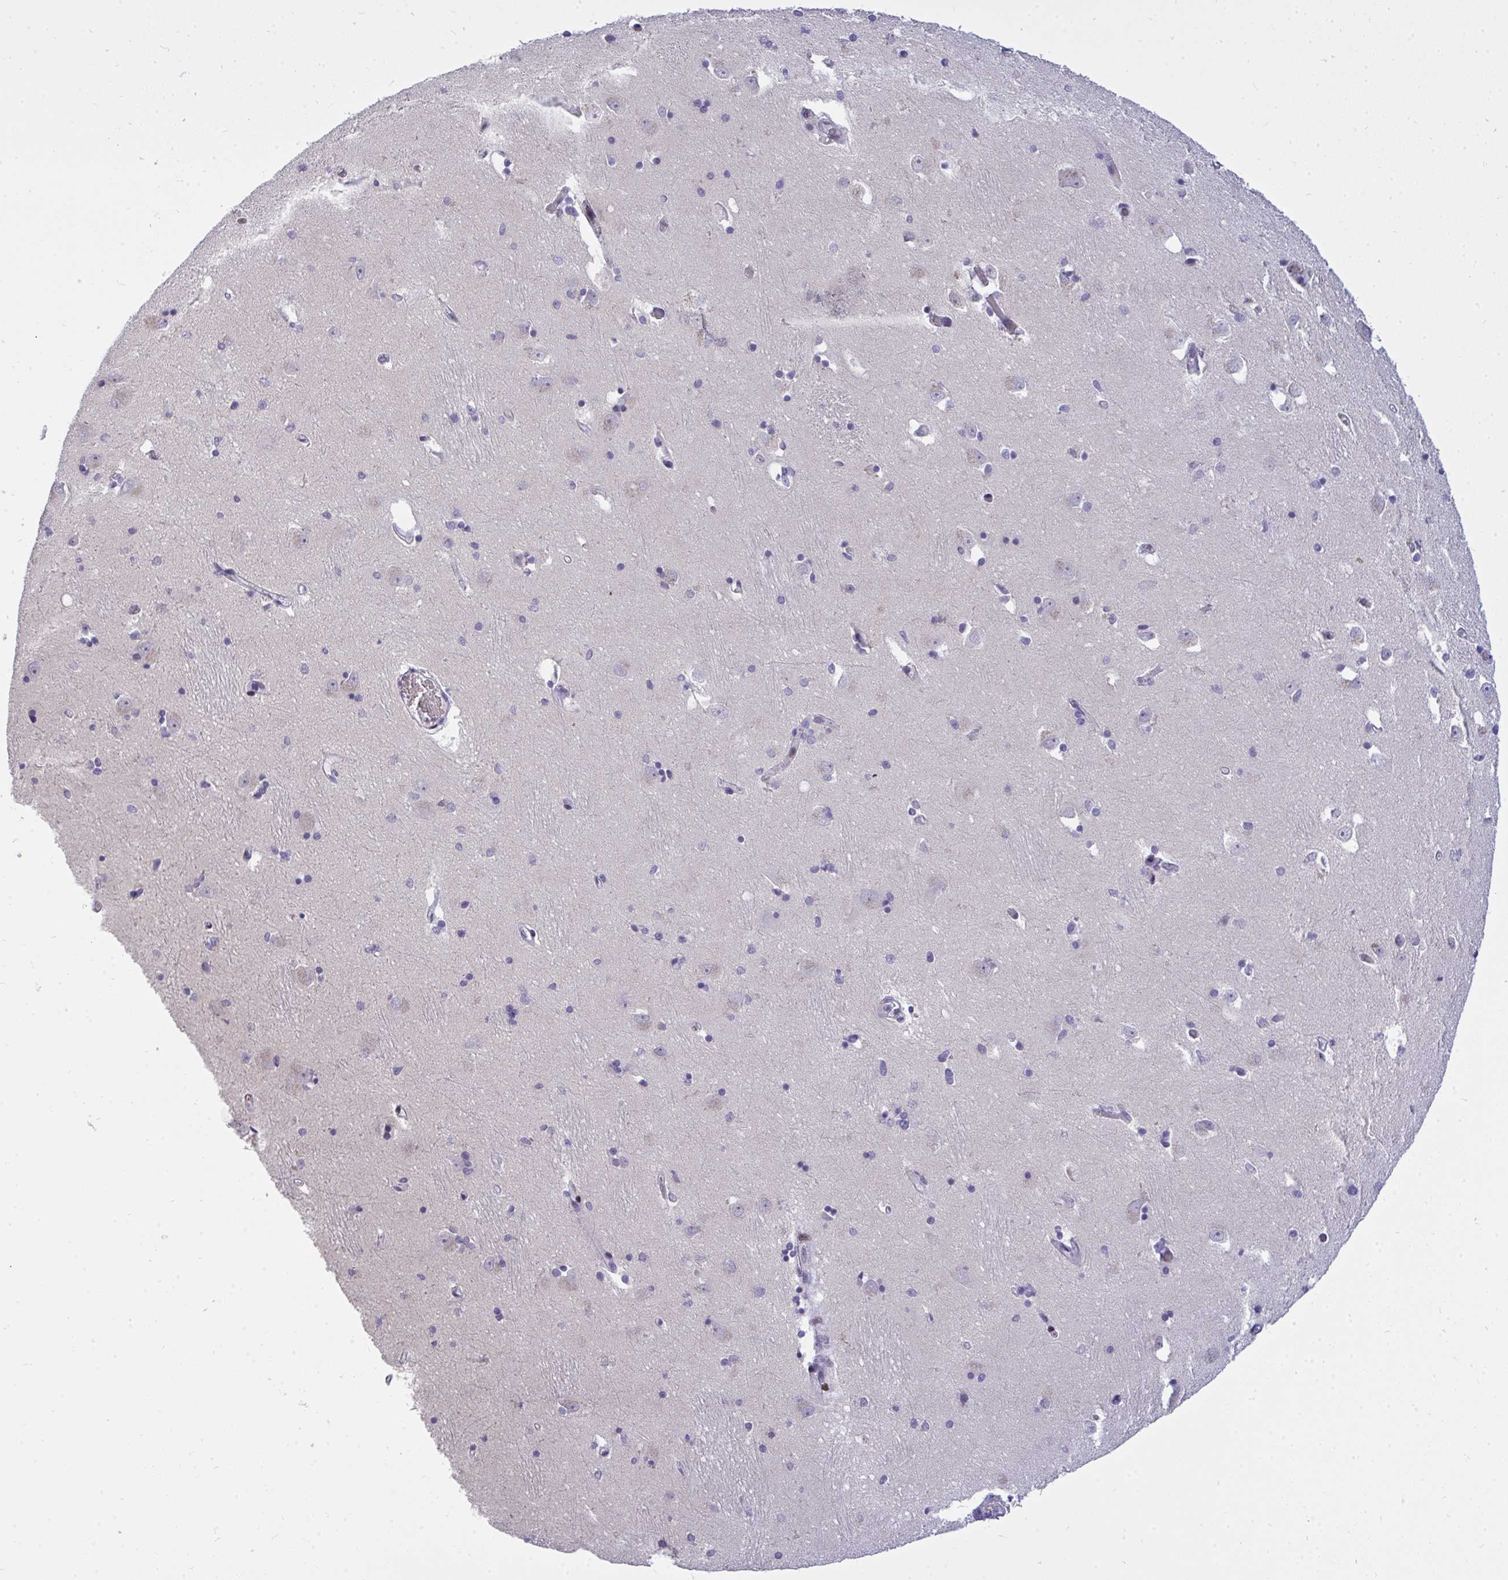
{"staining": {"intensity": "negative", "quantity": "none", "location": "none"}, "tissue": "caudate", "cell_type": "Glial cells", "image_type": "normal", "snomed": [{"axis": "morphology", "description": "Normal tissue, NOS"}, {"axis": "topography", "description": "Lateral ventricle wall"}, {"axis": "topography", "description": "Hippocampus"}], "caption": "An IHC histopathology image of benign caudate is shown. There is no staining in glial cells of caudate. Nuclei are stained in blue.", "gene": "PLPPR3", "patient": {"sex": "female", "age": 63}}